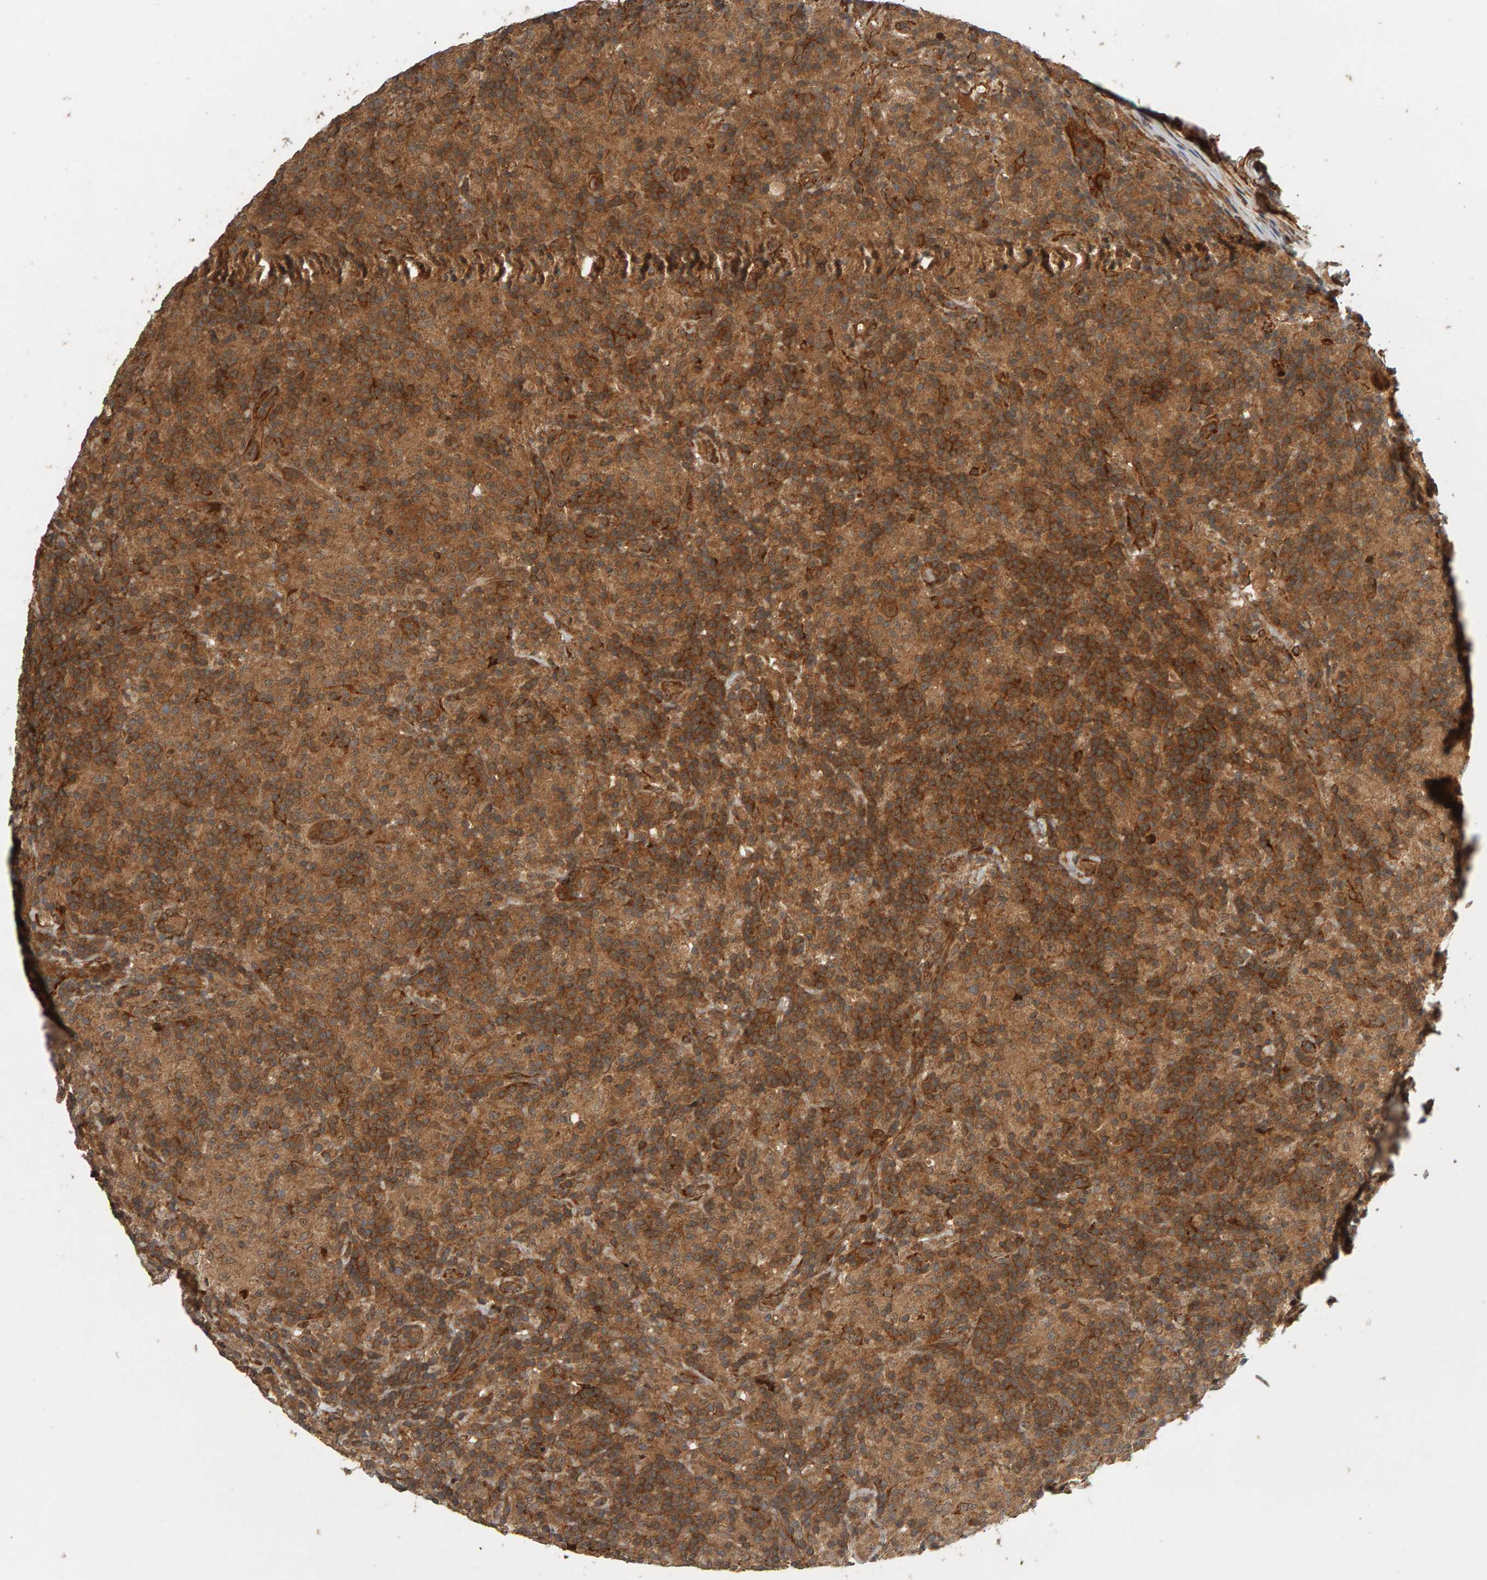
{"staining": {"intensity": "moderate", "quantity": ">75%", "location": "cytoplasmic/membranous,nuclear"}, "tissue": "lymphoma", "cell_type": "Tumor cells", "image_type": "cancer", "snomed": [{"axis": "morphology", "description": "Hodgkin's disease, NOS"}, {"axis": "topography", "description": "Lymph node"}], "caption": "Hodgkin's disease stained for a protein shows moderate cytoplasmic/membranous and nuclear positivity in tumor cells.", "gene": "ZFAND1", "patient": {"sex": "male", "age": 70}}